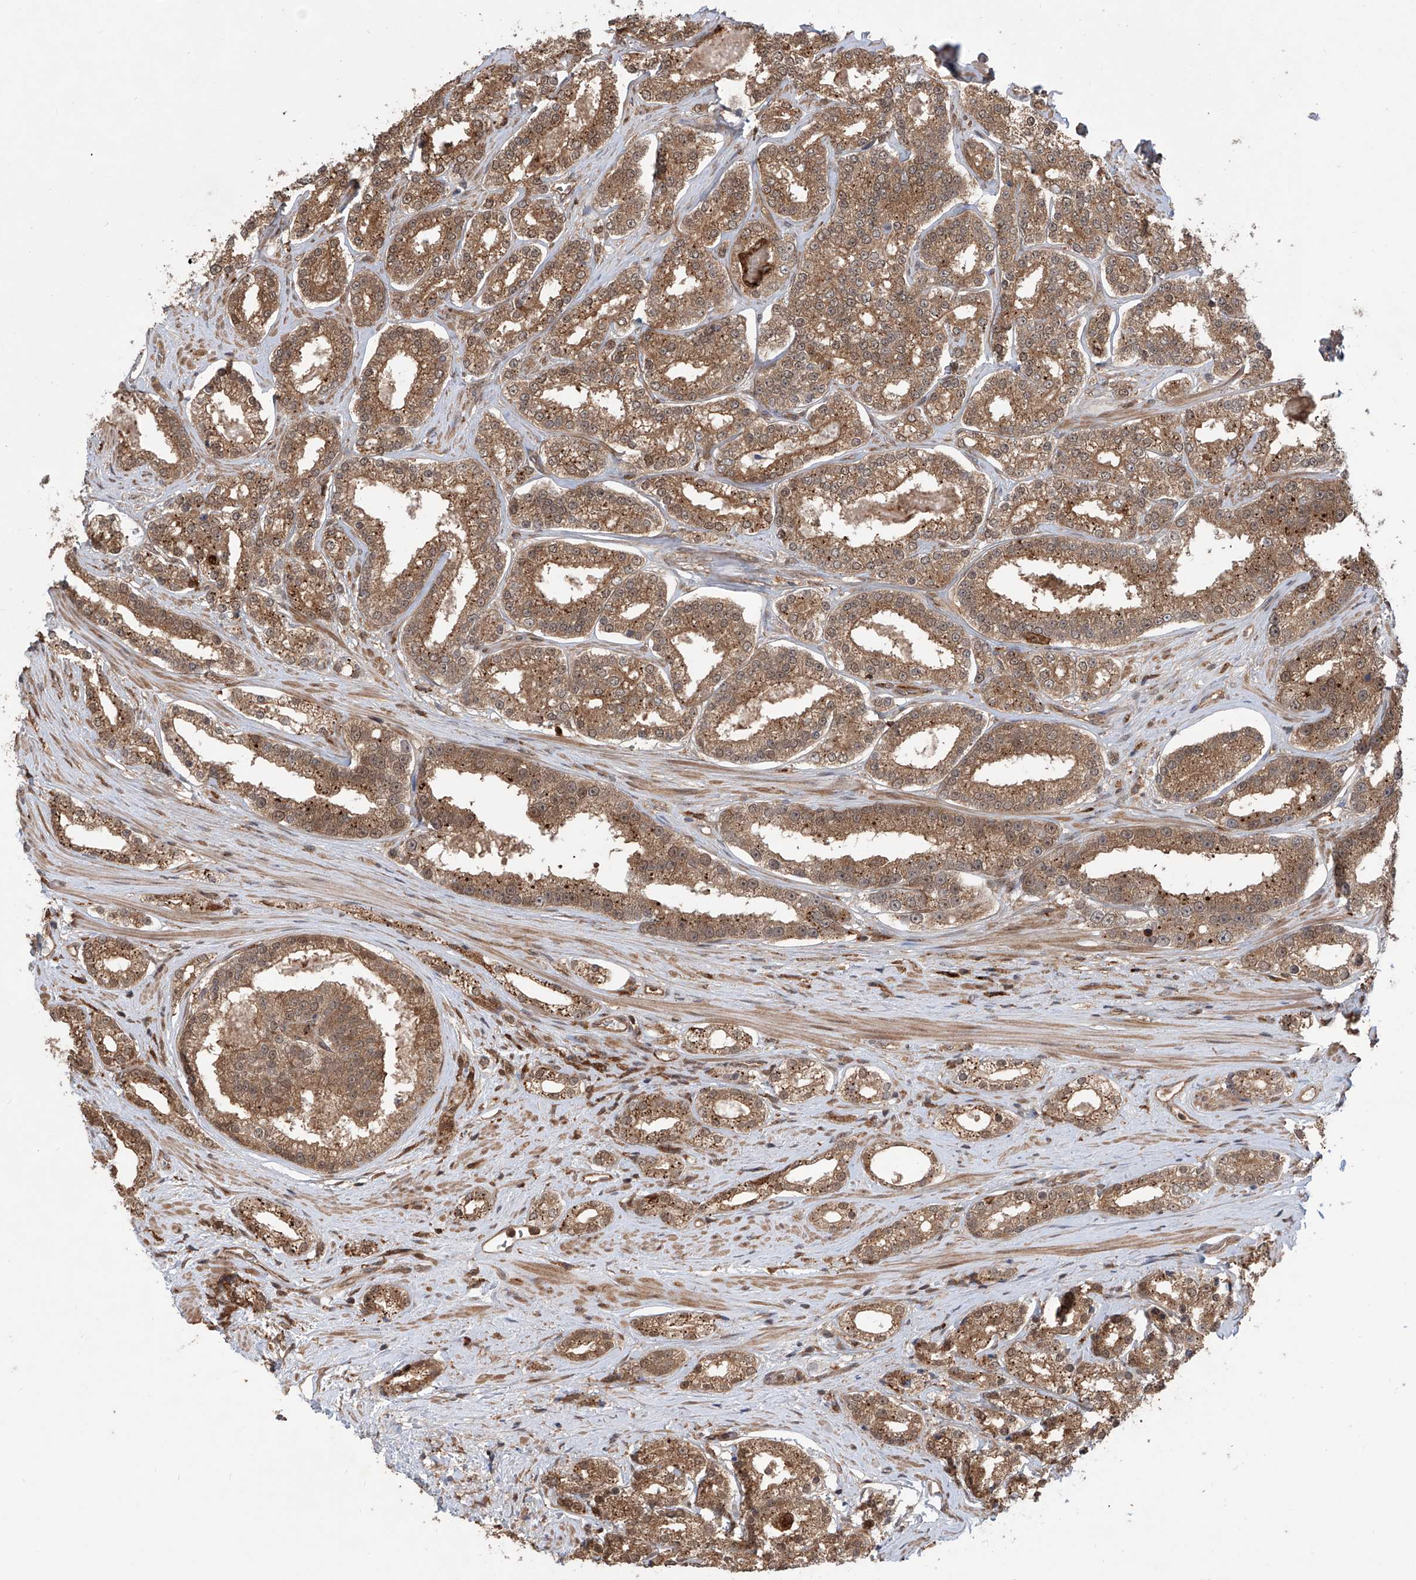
{"staining": {"intensity": "moderate", "quantity": ">75%", "location": "cytoplasmic/membranous"}, "tissue": "prostate cancer", "cell_type": "Tumor cells", "image_type": "cancer", "snomed": [{"axis": "morphology", "description": "Normal tissue, NOS"}, {"axis": "morphology", "description": "Adenocarcinoma, High grade"}, {"axis": "topography", "description": "Prostate"}], "caption": "Immunohistochemical staining of prostate cancer reveals medium levels of moderate cytoplasmic/membranous positivity in about >75% of tumor cells.", "gene": "HOXC8", "patient": {"sex": "male", "age": 83}}